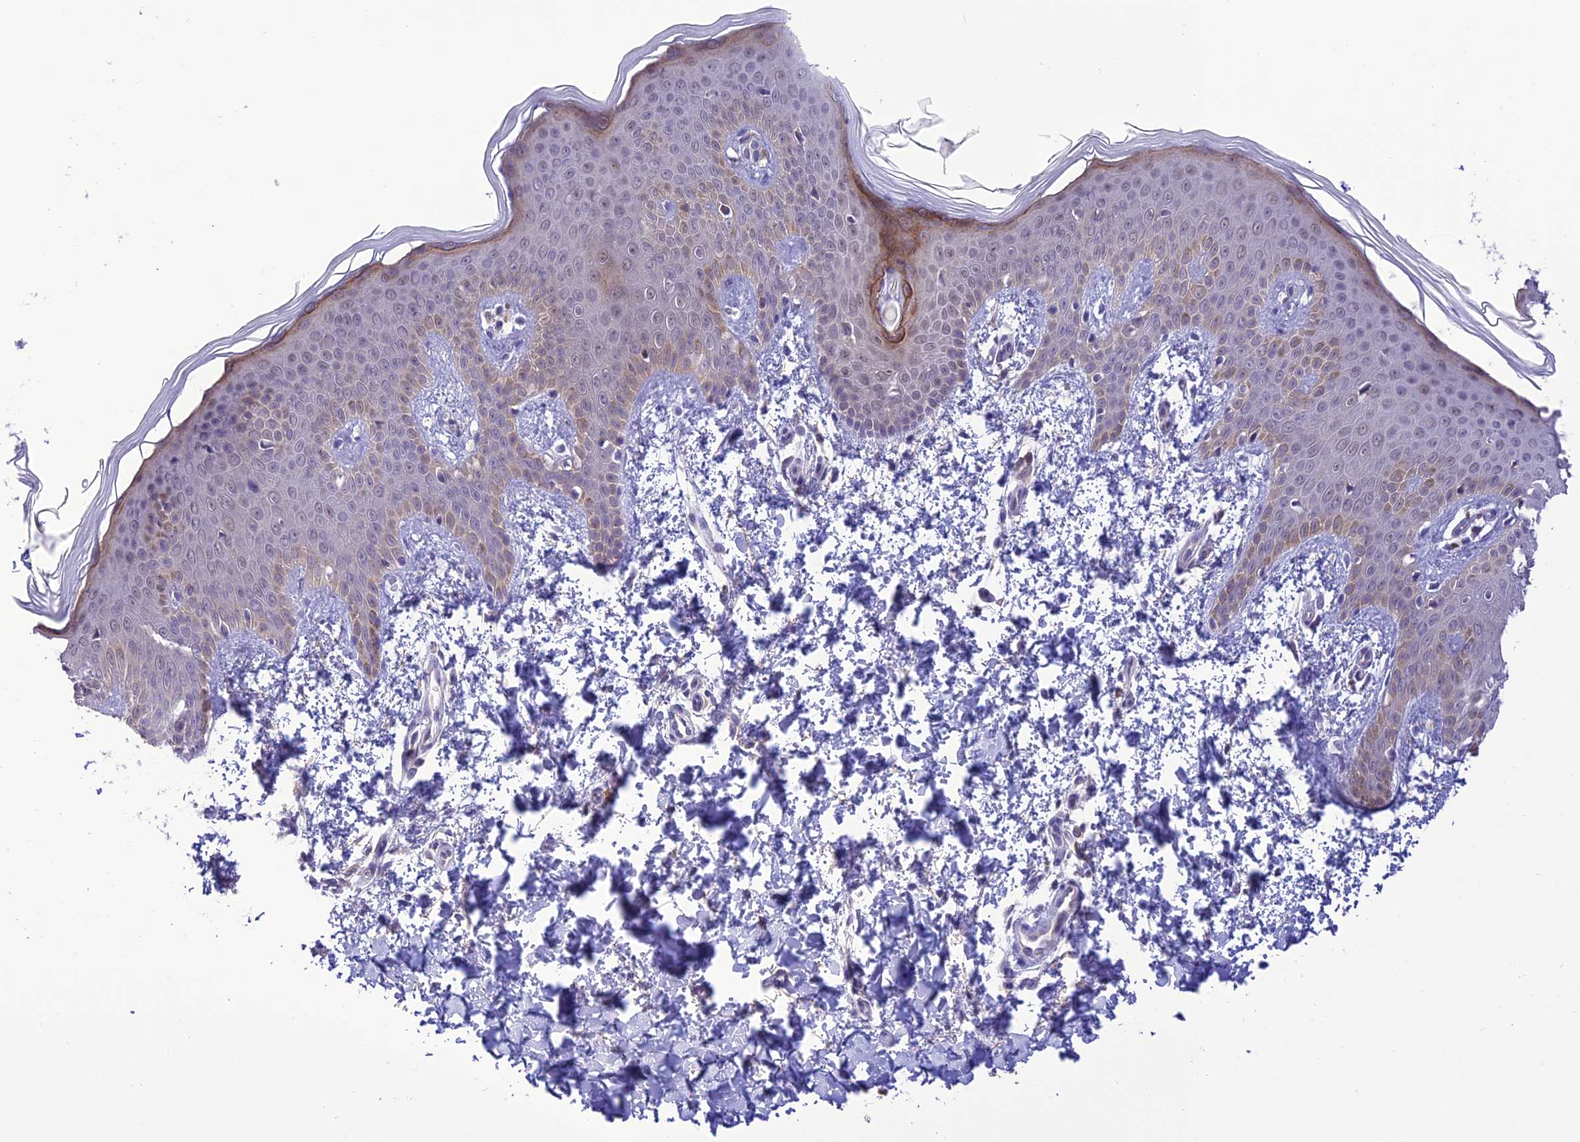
{"staining": {"intensity": "weak", "quantity": "25%-75%", "location": "cytoplasmic/membranous"}, "tissue": "skin", "cell_type": "Fibroblasts", "image_type": "normal", "snomed": [{"axis": "morphology", "description": "Normal tissue, NOS"}, {"axis": "topography", "description": "Skin"}], "caption": "Protein staining of normal skin demonstrates weak cytoplasmic/membranous positivity in approximately 25%-75% of fibroblasts.", "gene": "RNF126", "patient": {"sex": "male", "age": 36}}